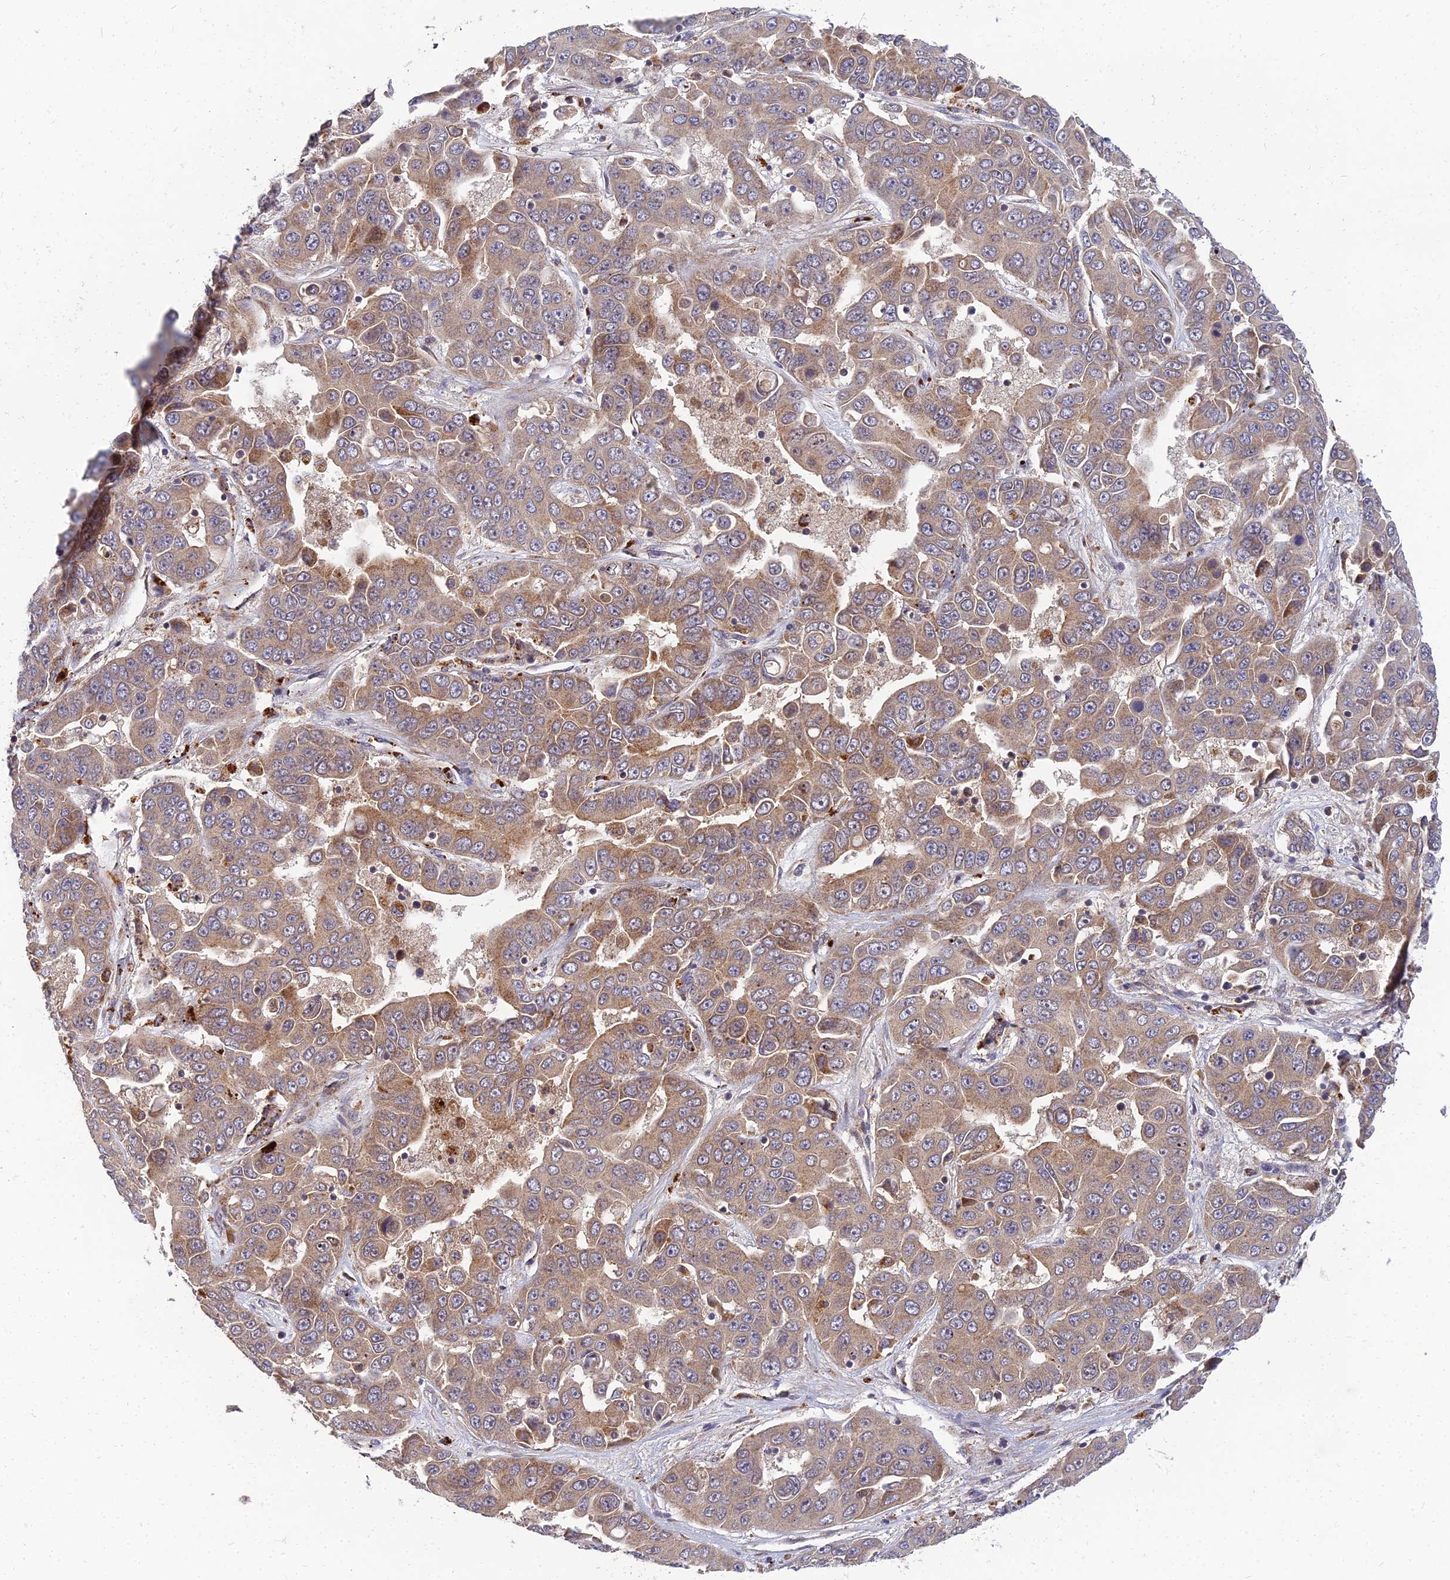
{"staining": {"intensity": "moderate", "quantity": "25%-75%", "location": "cytoplasmic/membranous"}, "tissue": "liver cancer", "cell_type": "Tumor cells", "image_type": "cancer", "snomed": [{"axis": "morphology", "description": "Cholangiocarcinoma"}, {"axis": "topography", "description": "Liver"}], "caption": "Human liver cholangiocarcinoma stained with a protein marker displays moderate staining in tumor cells.", "gene": "NPY", "patient": {"sex": "female", "age": 52}}